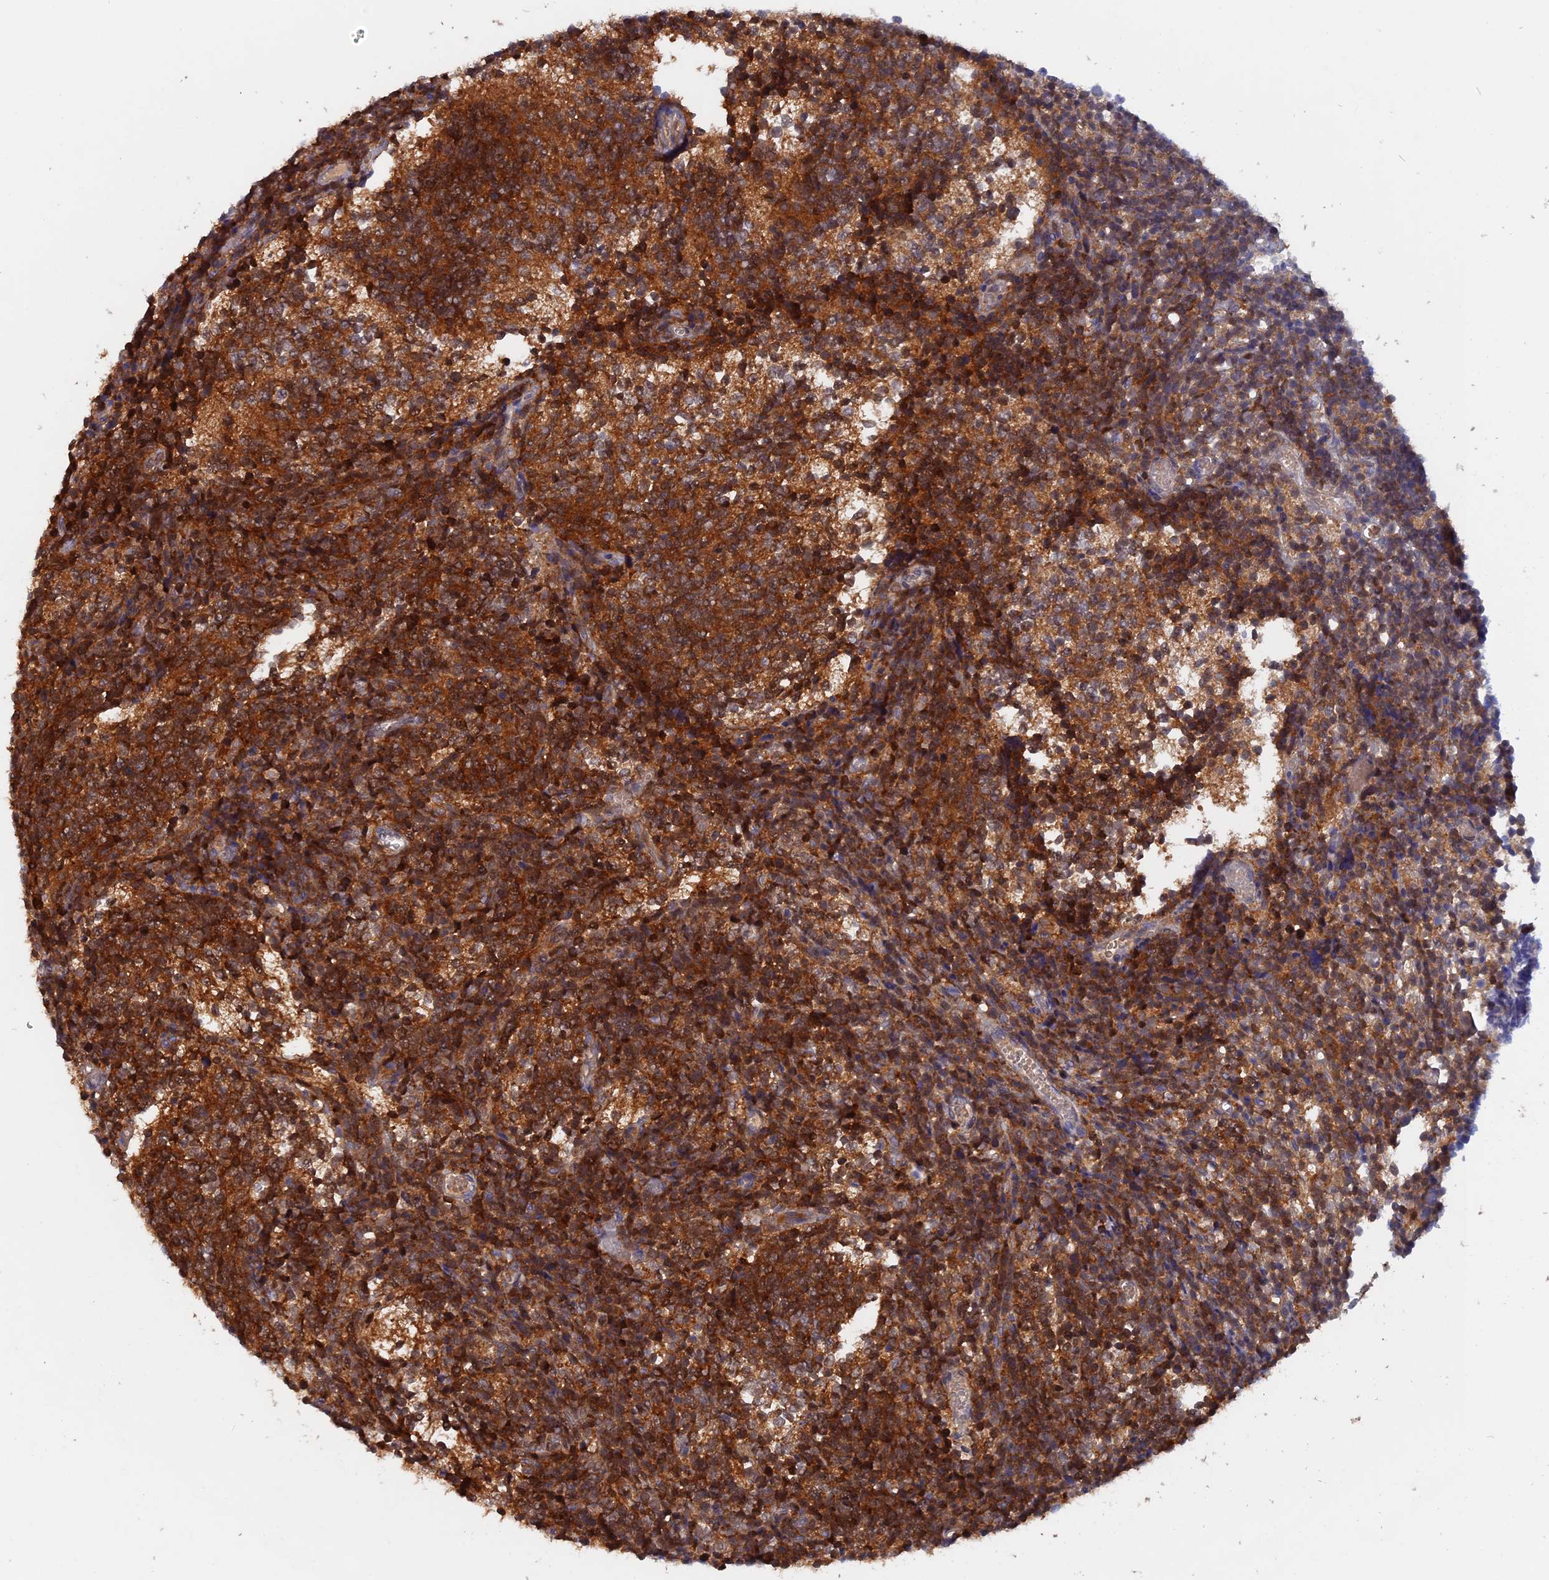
{"staining": {"intensity": "strong", "quantity": ">75%", "location": "cytoplasmic/membranous"}, "tissue": "glioma", "cell_type": "Tumor cells", "image_type": "cancer", "snomed": [{"axis": "morphology", "description": "Glioma, malignant, Low grade"}, {"axis": "topography", "description": "Brain"}], "caption": "The immunohistochemical stain highlights strong cytoplasmic/membranous expression in tumor cells of malignant glioma (low-grade) tissue. Using DAB (brown) and hematoxylin (blue) stains, captured at high magnification using brightfield microscopy.", "gene": "BLVRA", "patient": {"sex": "female", "age": 1}}